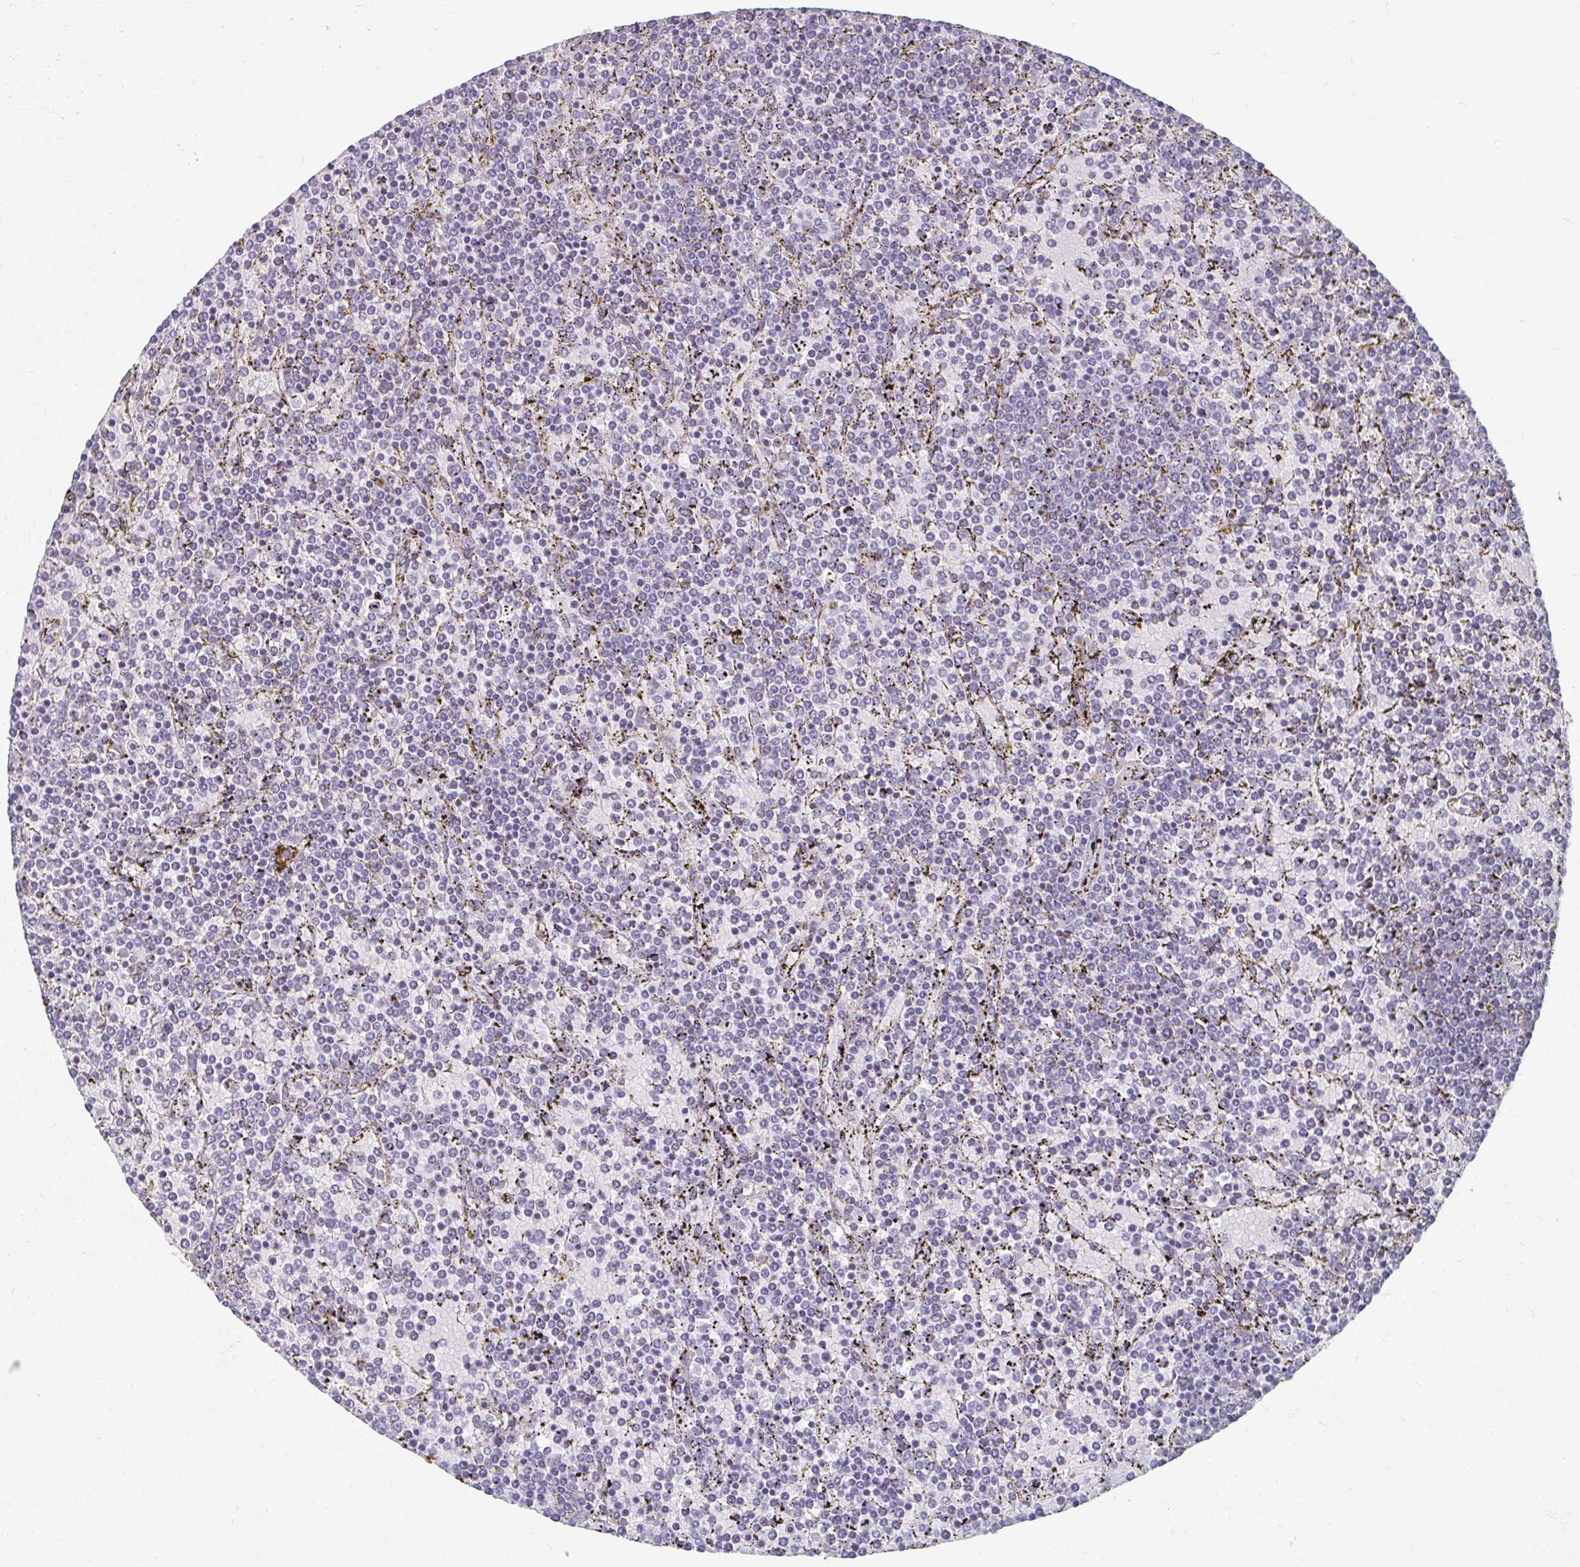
{"staining": {"intensity": "negative", "quantity": "none", "location": "none"}, "tissue": "lymphoma", "cell_type": "Tumor cells", "image_type": "cancer", "snomed": [{"axis": "morphology", "description": "Malignant lymphoma, non-Hodgkin's type, Low grade"}, {"axis": "topography", "description": "Spleen"}], "caption": "Tumor cells are negative for brown protein staining in malignant lymphoma, non-Hodgkin's type (low-grade).", "gene": "CAMKV", "patient": {"sex": "female", "age": 77}}